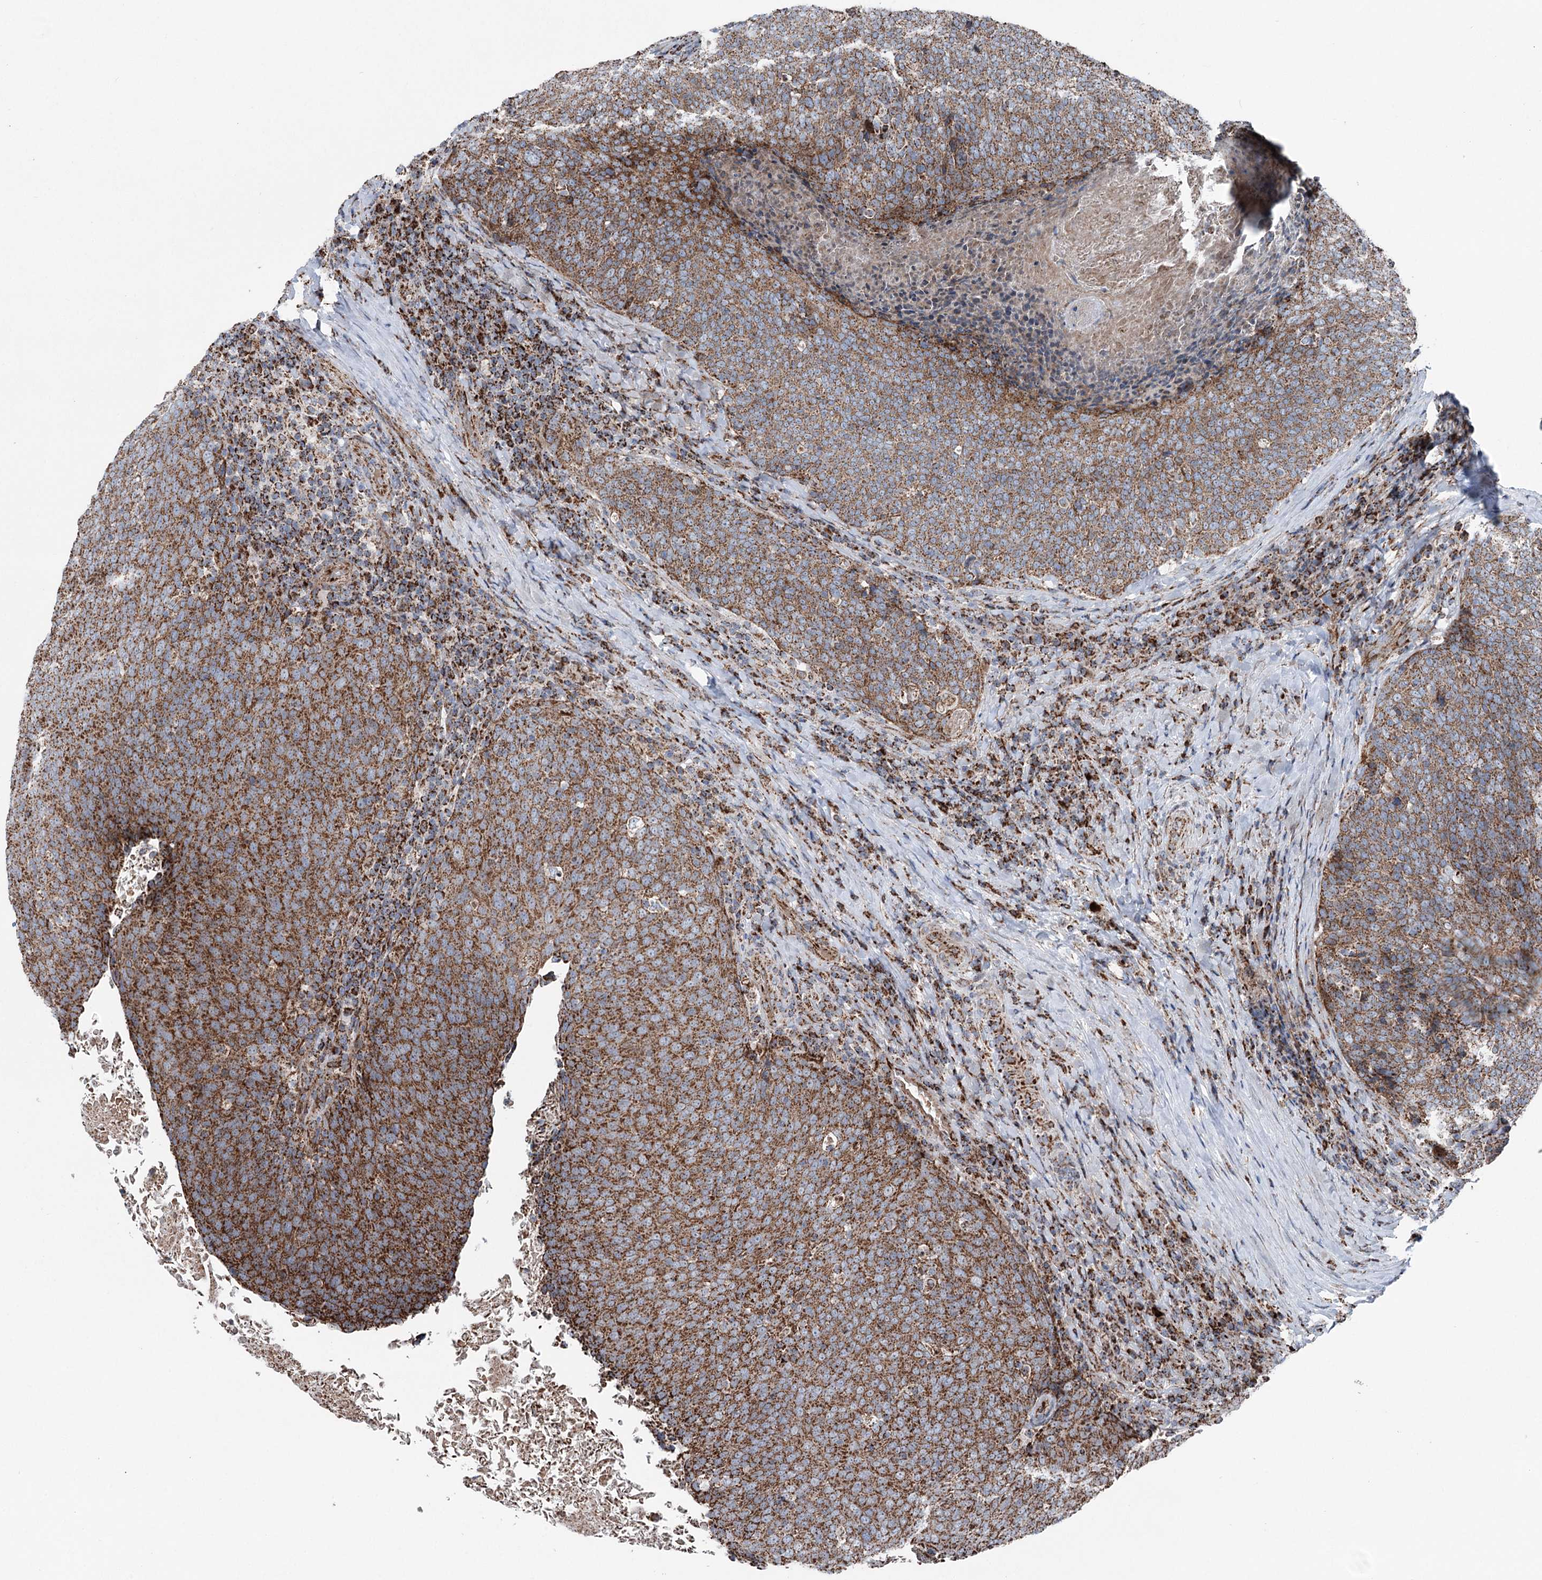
{"staining": {"intensity": "strong", "quantity": ">75%", "location": "cytoplasmic/membranous"}, "tissue": "head and neck cancer", "cell_type": "Tumor cells", "image_type": "cancer", "snomed": [{"axis": "morphology", "description": "Squamous cell carcinoma, NOS"}, {"axis": "morphology", "description": "Squamous cell carcinoma, metastatic, NOS"}, {"axis": "topography", "description": "Lymph node"}, {"axis": "topography", "description": "Head-Neck"}], "caption": "Immunohistochemical staining of human head and neck cancer (squamous cell carcinoma) shows strong cytoplasmic/membranous protein positivity in about >75% of tumor cells.", "gene": "UCN3", "patient": {"sex": "male", "age": 62}}